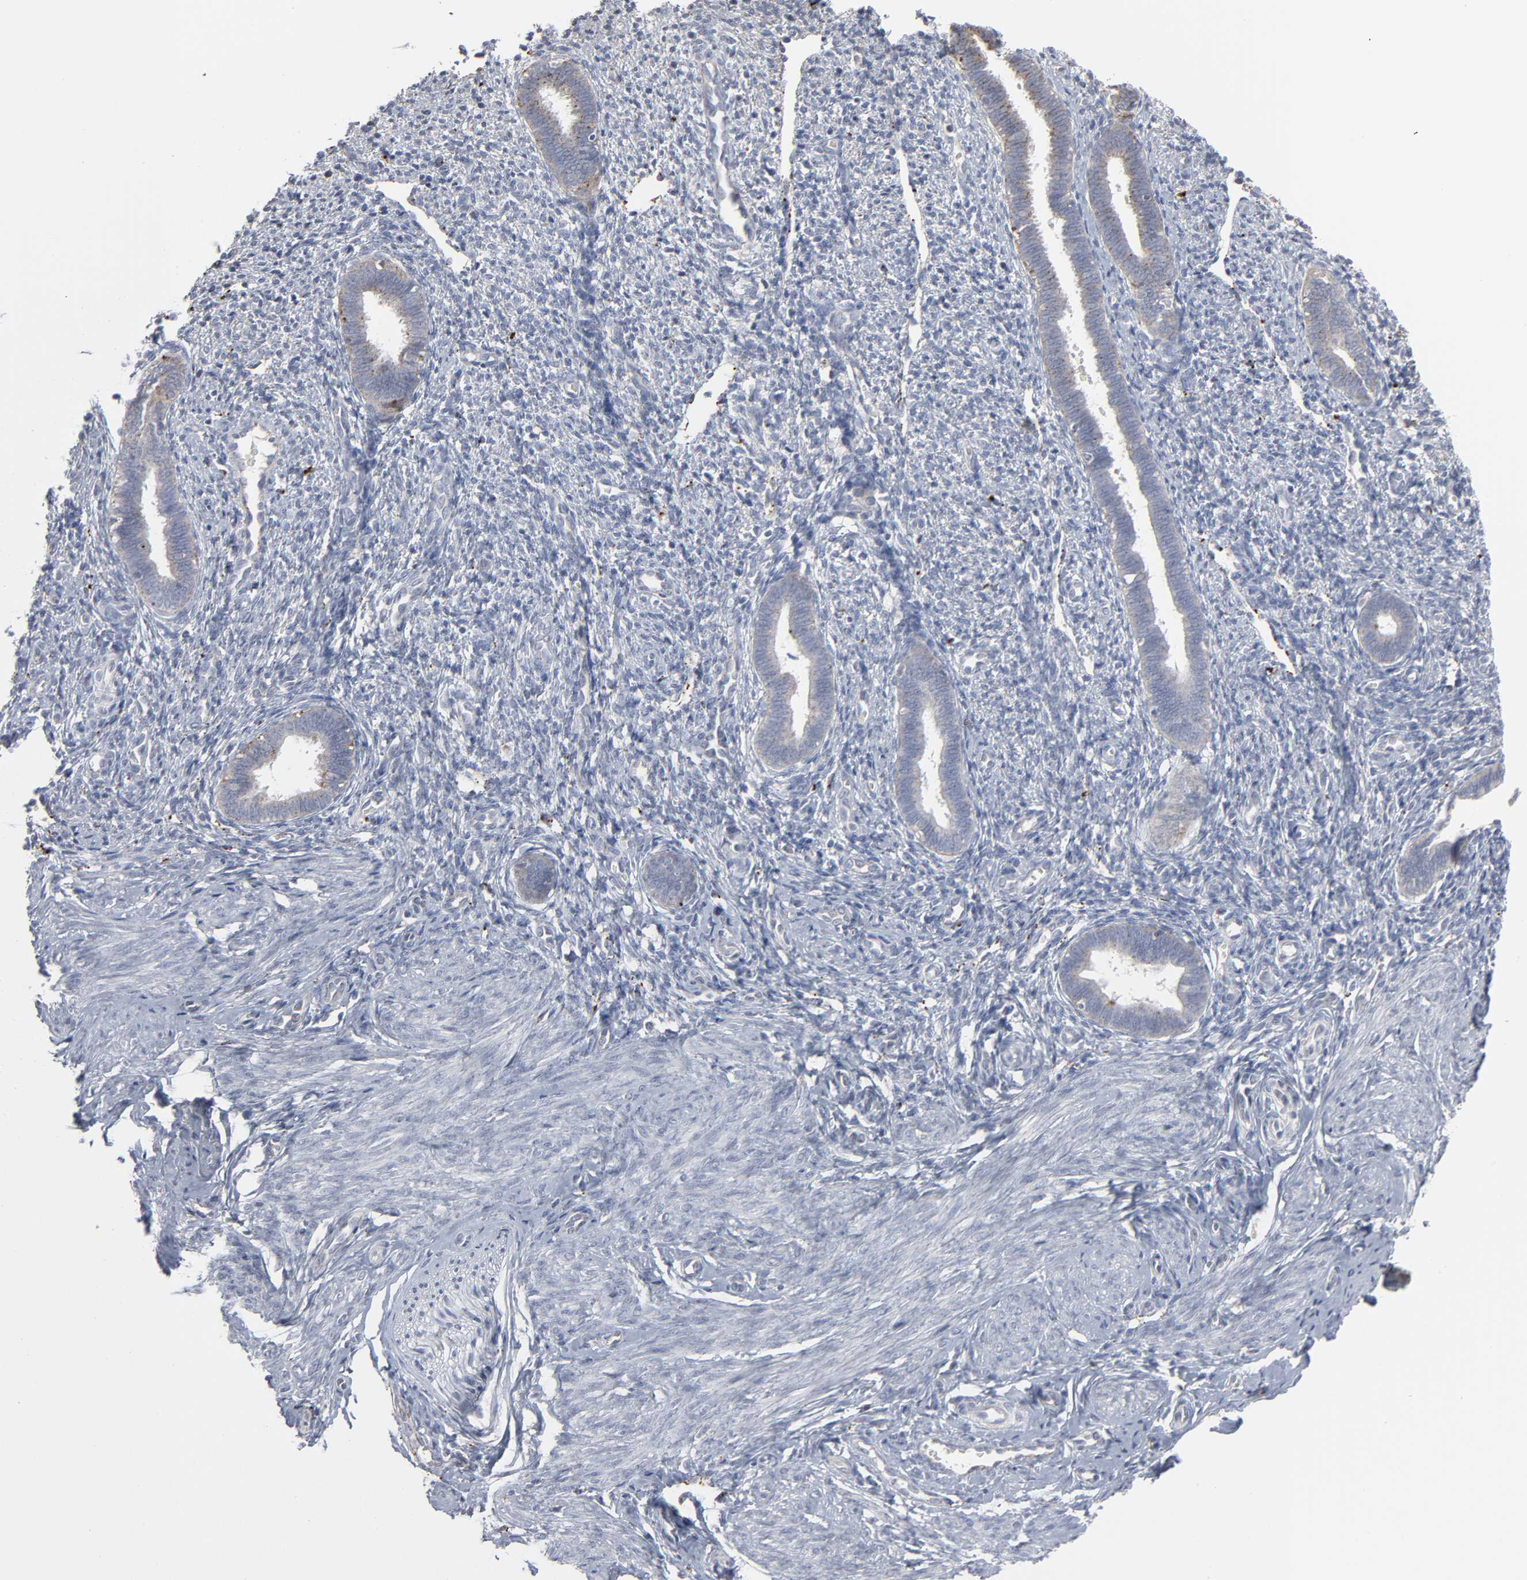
{"staining": {"intensity": "negative", "quantity": "none", "location": "none"}, "tissue": "endometrium", "cell_type": "Cells in endometrial stroma", "image_type": "normal", "snomed": [{"axis": "morphology", "description": "Normal tissue, NOS"}, {"axis": "topography", "description": "Endometrium"}], "caption": "This is an immunohistochemistry image of unremarkable human endometrium. There is no expression in cells in endometrial stroma.", "gene": "POMT2", "patient": {"sex": "female", "age": 27}}